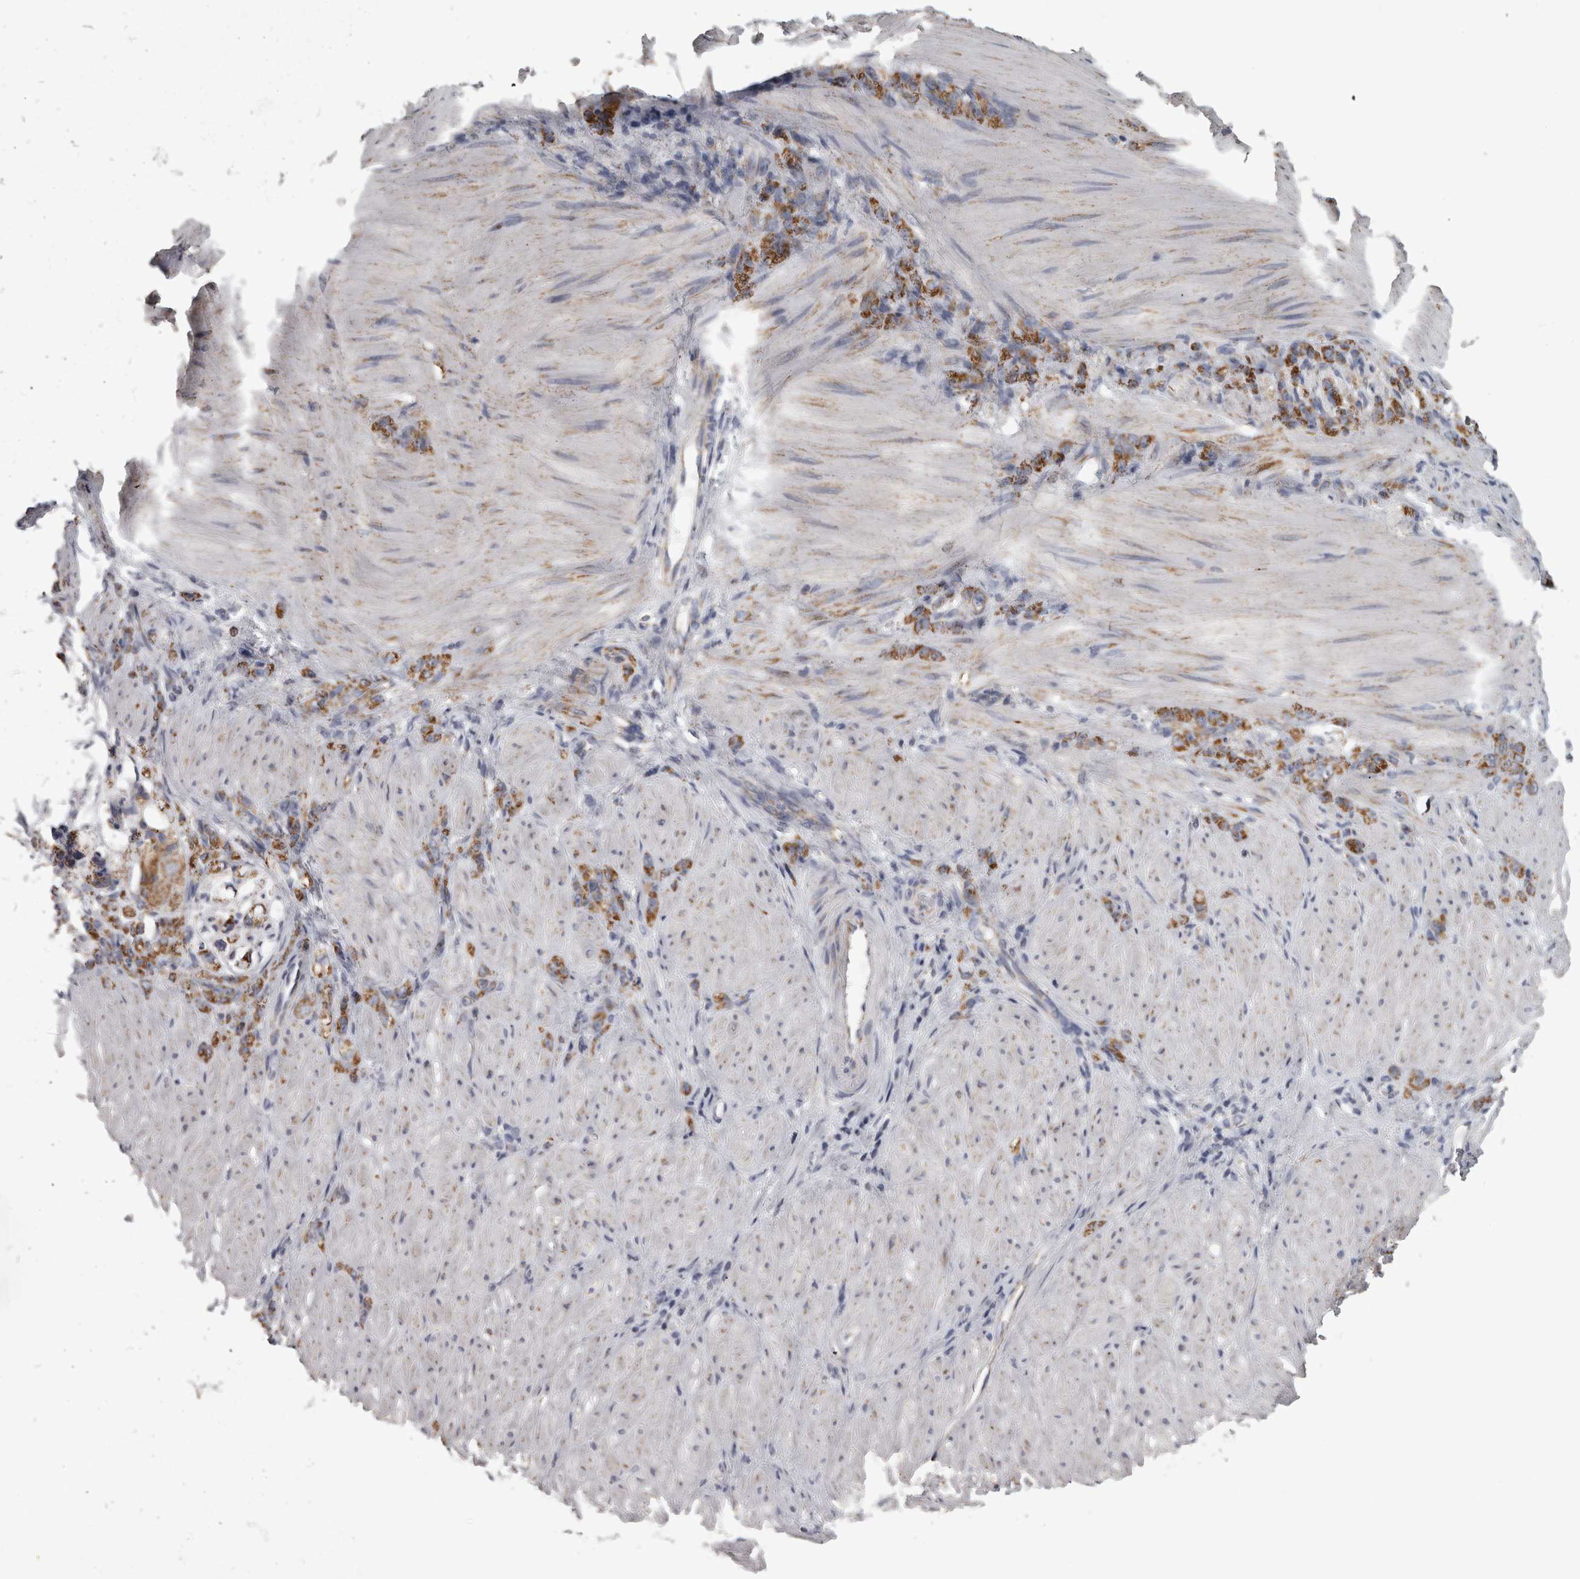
{"staining": {"intensity": "moderate", "quantity": ">75%", "location": "cytoplasmic/membranous"}, "tissue": "stomach cancer", "cell_type": "Tumor cells", "image_type": "cancer", "snomed": [{"axis": "morphology", "description": "Normal tissue, NOS"}, {"axis": "morphology", "description": "Adenocarcinoma, NOS"}, {"axis": "topography", "description": "Stomach"}], "caption": "A brown stain highlights moderate cytoplasmic/membranous expression of a protein in adenocarcinoma (stomach) tumor cells.", "gene": "DBT", "patient": {"sex": "male", "age": 82}}